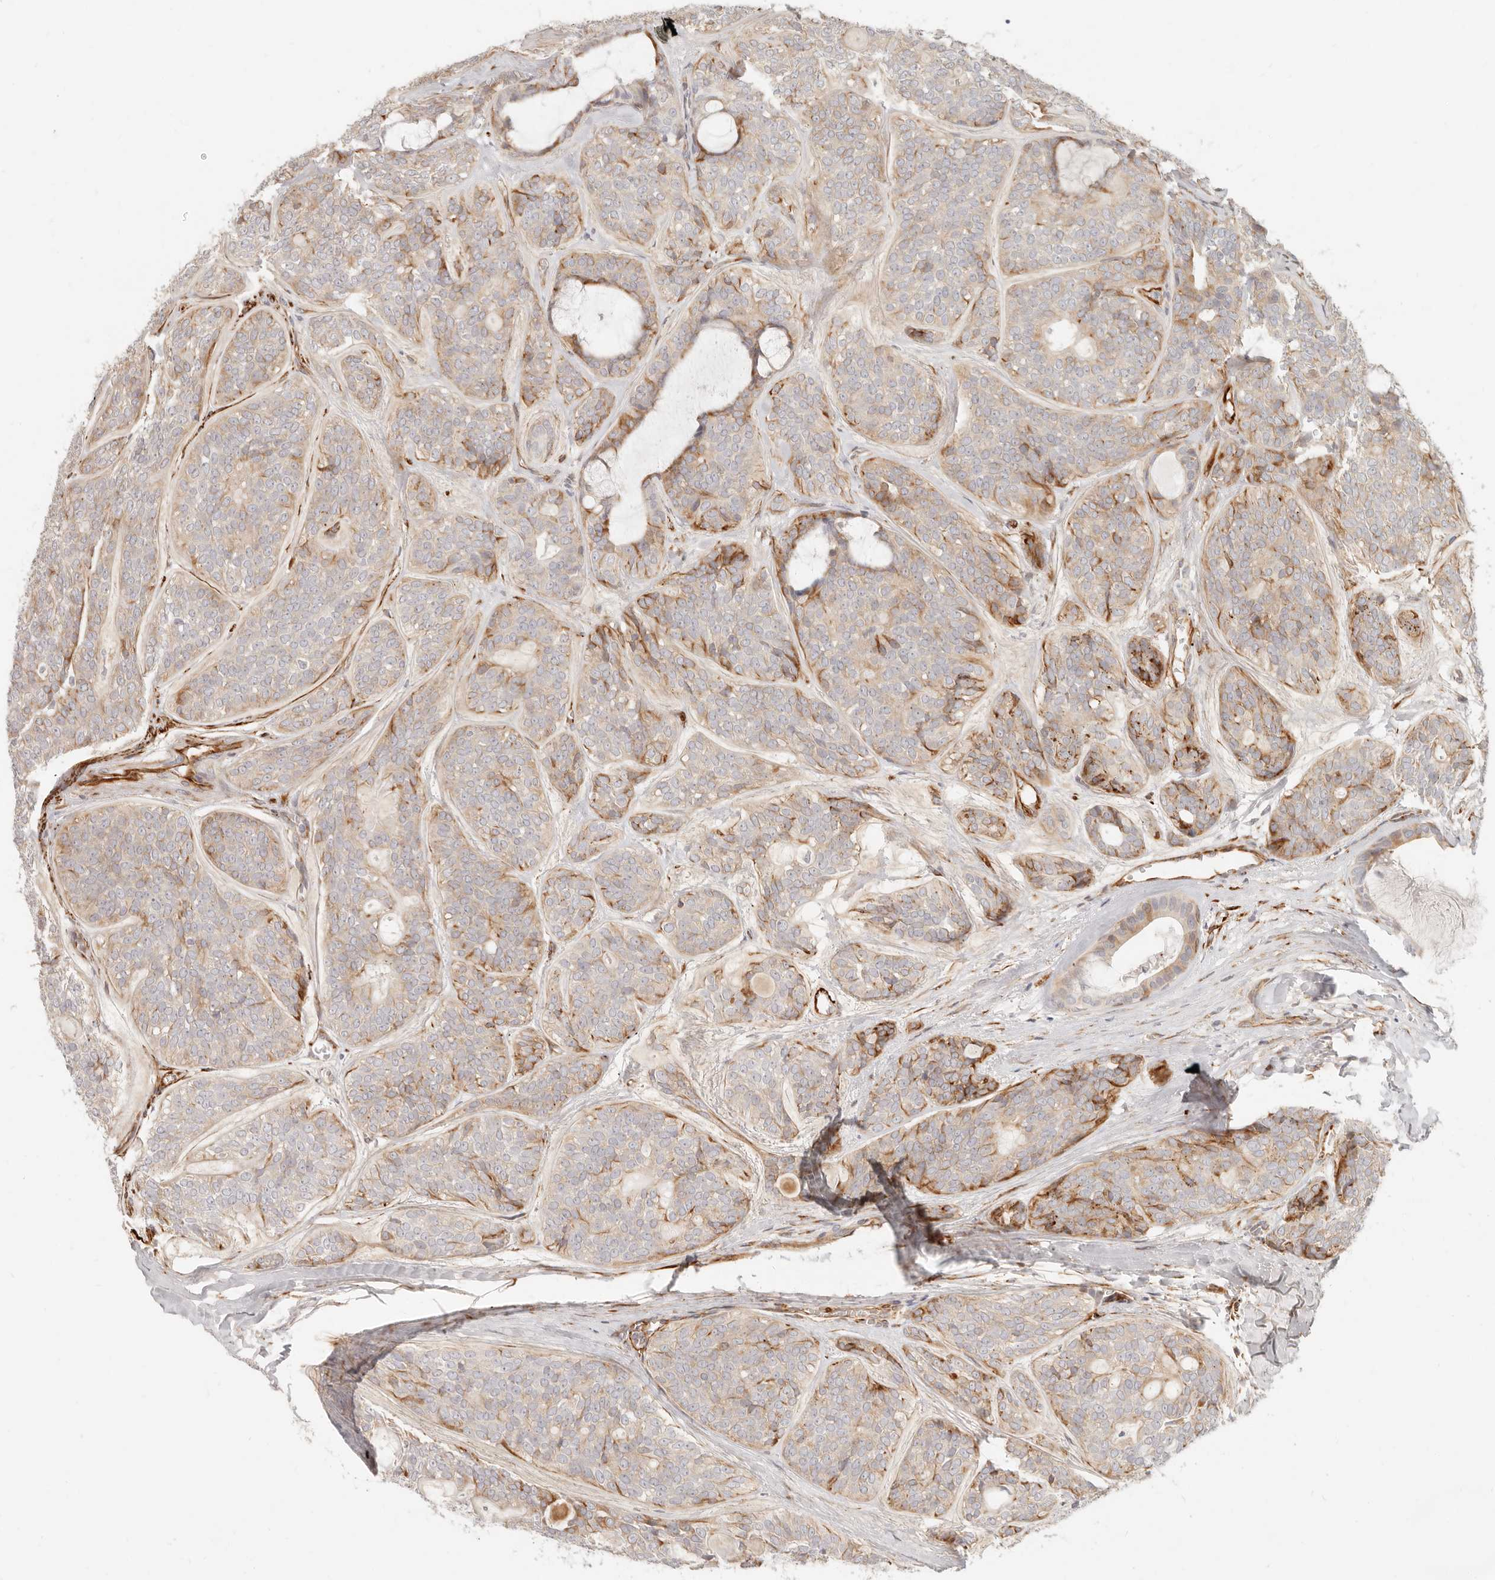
{"staining": {"intensity": "moderate", "quantity": "<25%", "location": "cytoplasmic/membranous"}, "tissue": "head and neck cancer", "cell_type": "Tumor cells", "image_type": "cancer", "snomed": [{"axis": "morphology", "description": "Adenocarcinoma, NOS"}, {"axis": "topography", "description": "Head-Neck"}], "caption": "A low amount of moderate cytoplasmic/membranous positivity is present in approximately <25% of tumor cells in head and neck adenocarcinoma tissue.", "gene": "SASS6", "patient": {"sex": "male", "age": 66}}